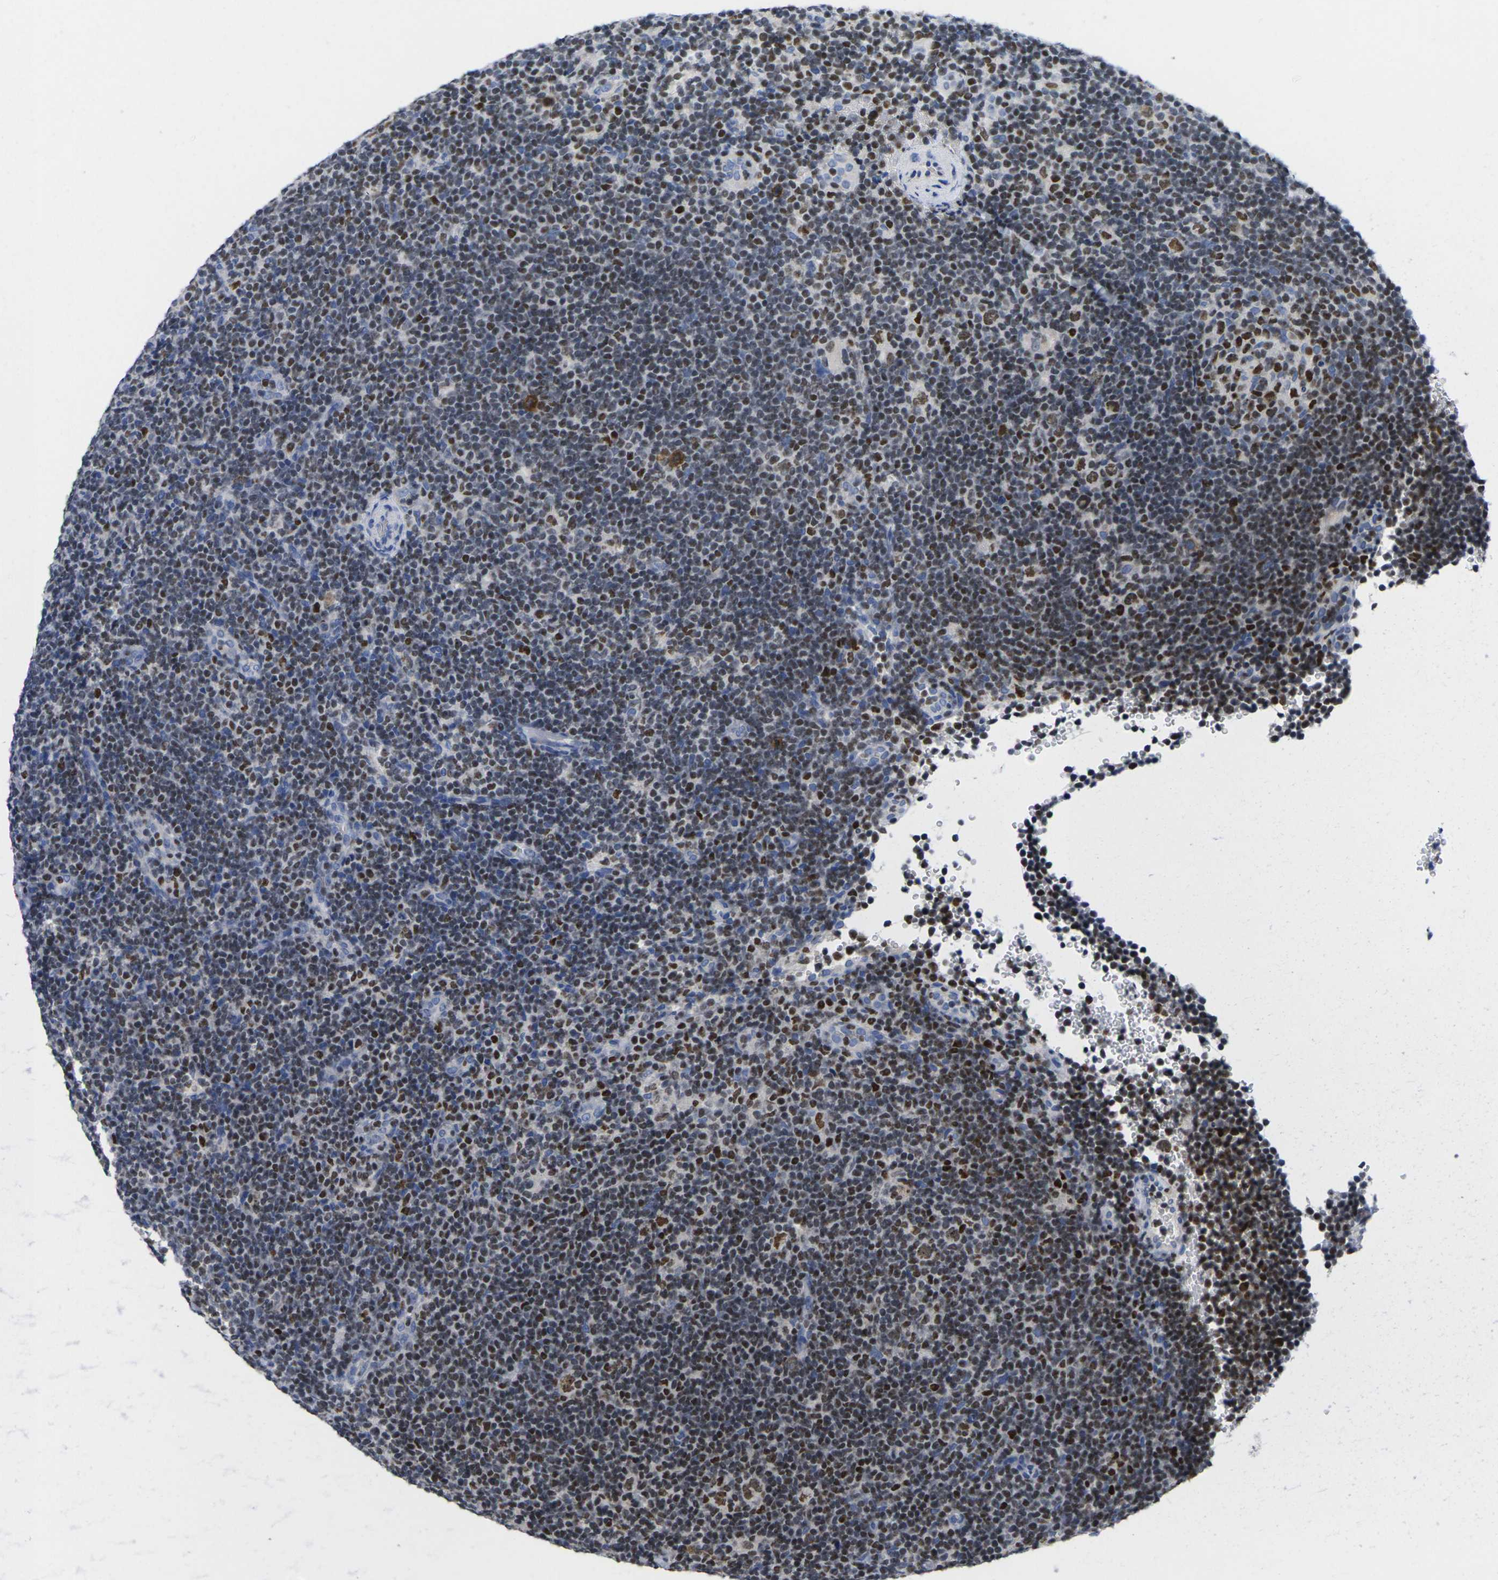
{"staining": {"intensity": "moderate", "quantity": ">75%", "location": "nuclear"}, "tissue": "lymphoma", "cell_type": "Tumor cells", "image_type": "cancer", "snomed": [{"axis": "morphology", "description": "Hodgkin's disease, NOS"}, {"axis": "topography", "description": "Lymph node"}], "caption": "IHC image of neoplastic tissue: Hodgkin's disease stained using immunohistochemistry exhibits medium levels of moderate protein expression localized specifically in the nuclear of tumor cells, appearing as a nuclear brown color.", "gene": "IKZF1", "patient": {"sex": "female", "age": 57}}